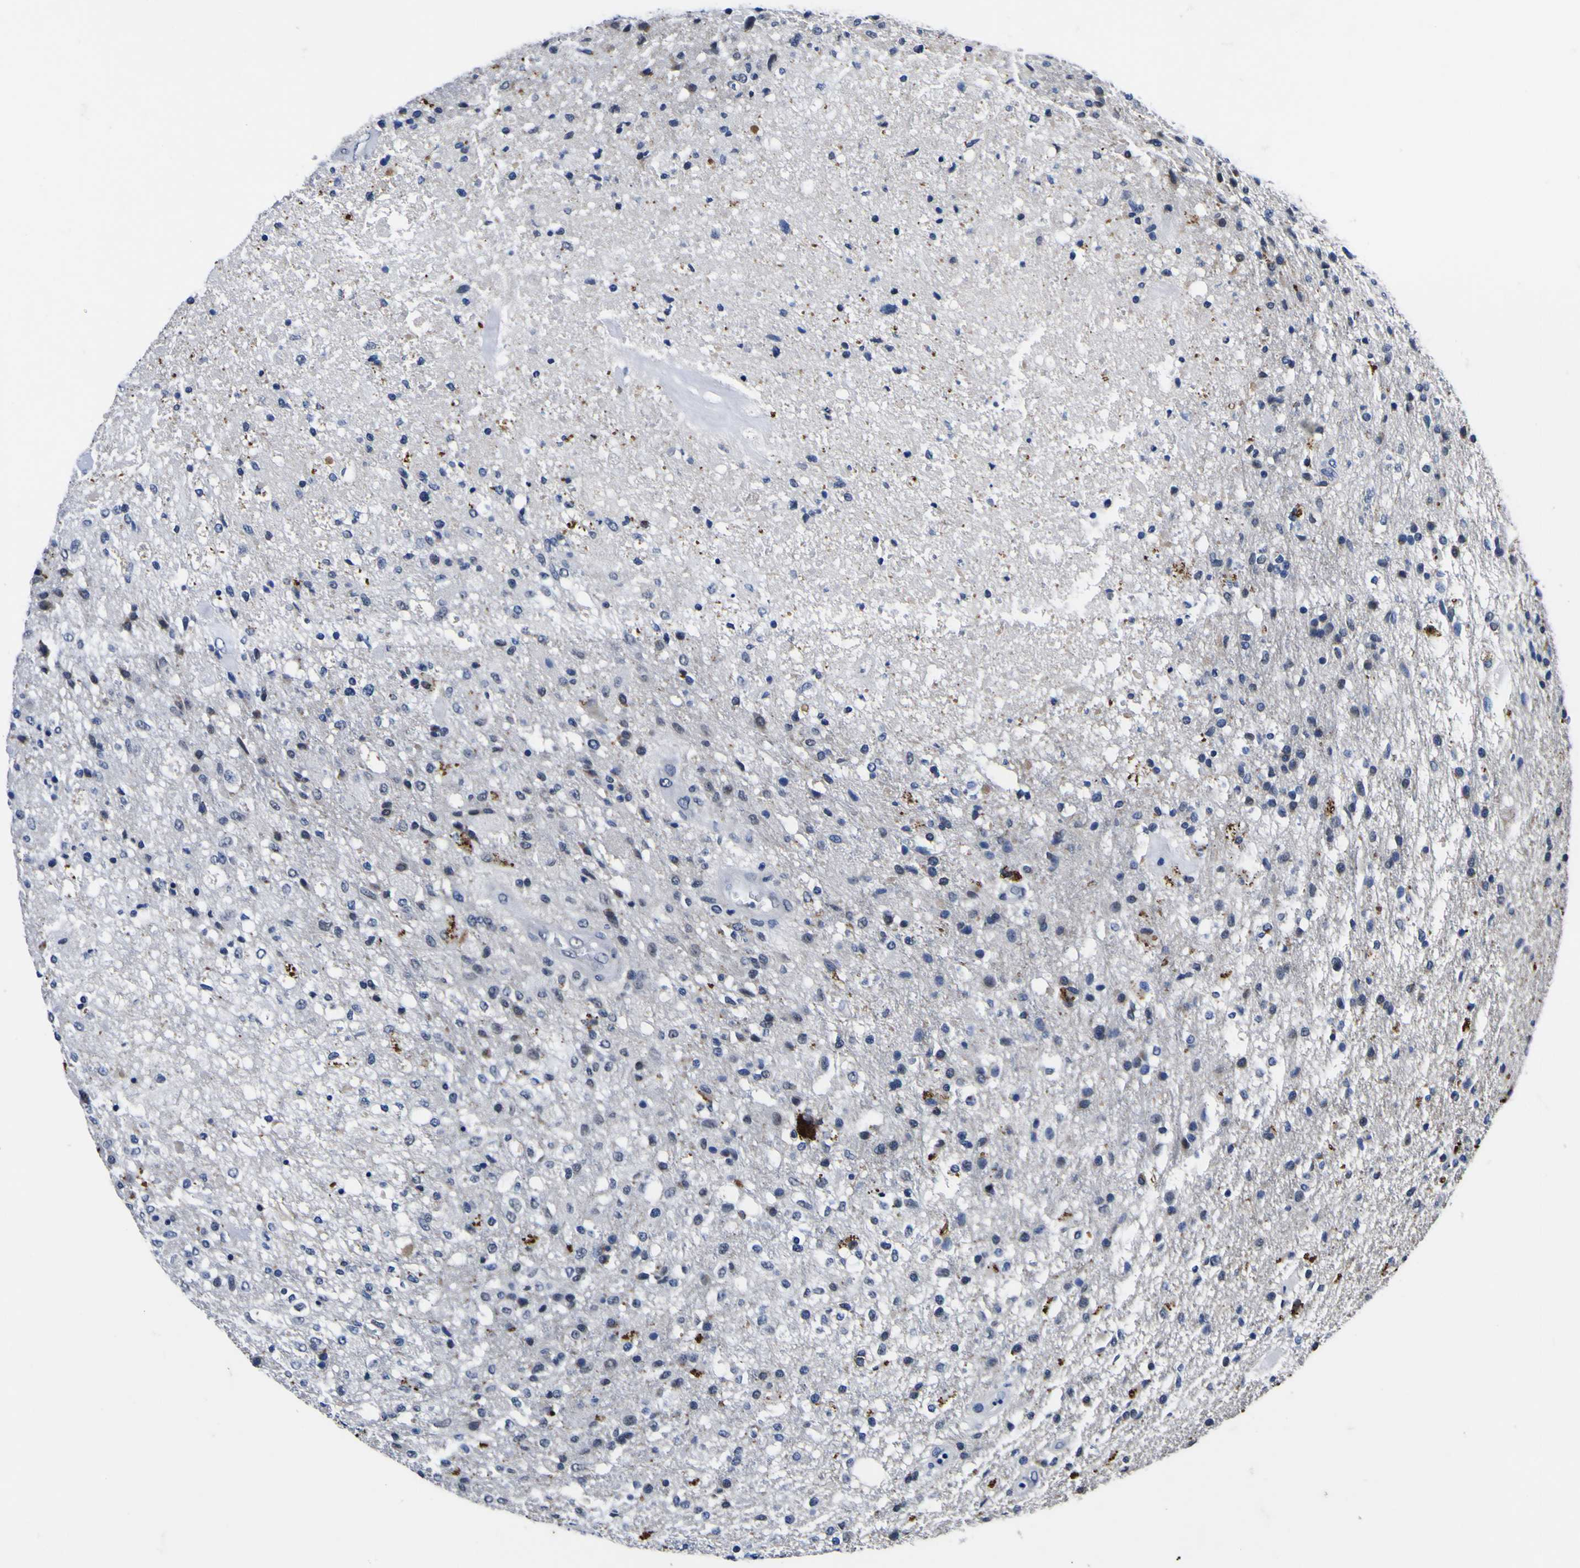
{"staining": {"intensity": "negative", "quantity": "none", "location": "none"}, "tissue": "glioma", "cell_type": "Tumor cells", "image_type": "cancer", "snomed": [{"axis": "morphology", "description": "Normal tissue, NOS"}, {"axis": "morphology", "description": "Glioma, malignant, High grade"}, {"axis": "topography", "description": "Cerebral cortex"}], "caption": "Immunohistochemical staining of high-grade glioma (malignant) reveals no significant positivity in tumor cells.", "gene": "IGFLR1", "patient": {"sex": "male", "age": 77}}